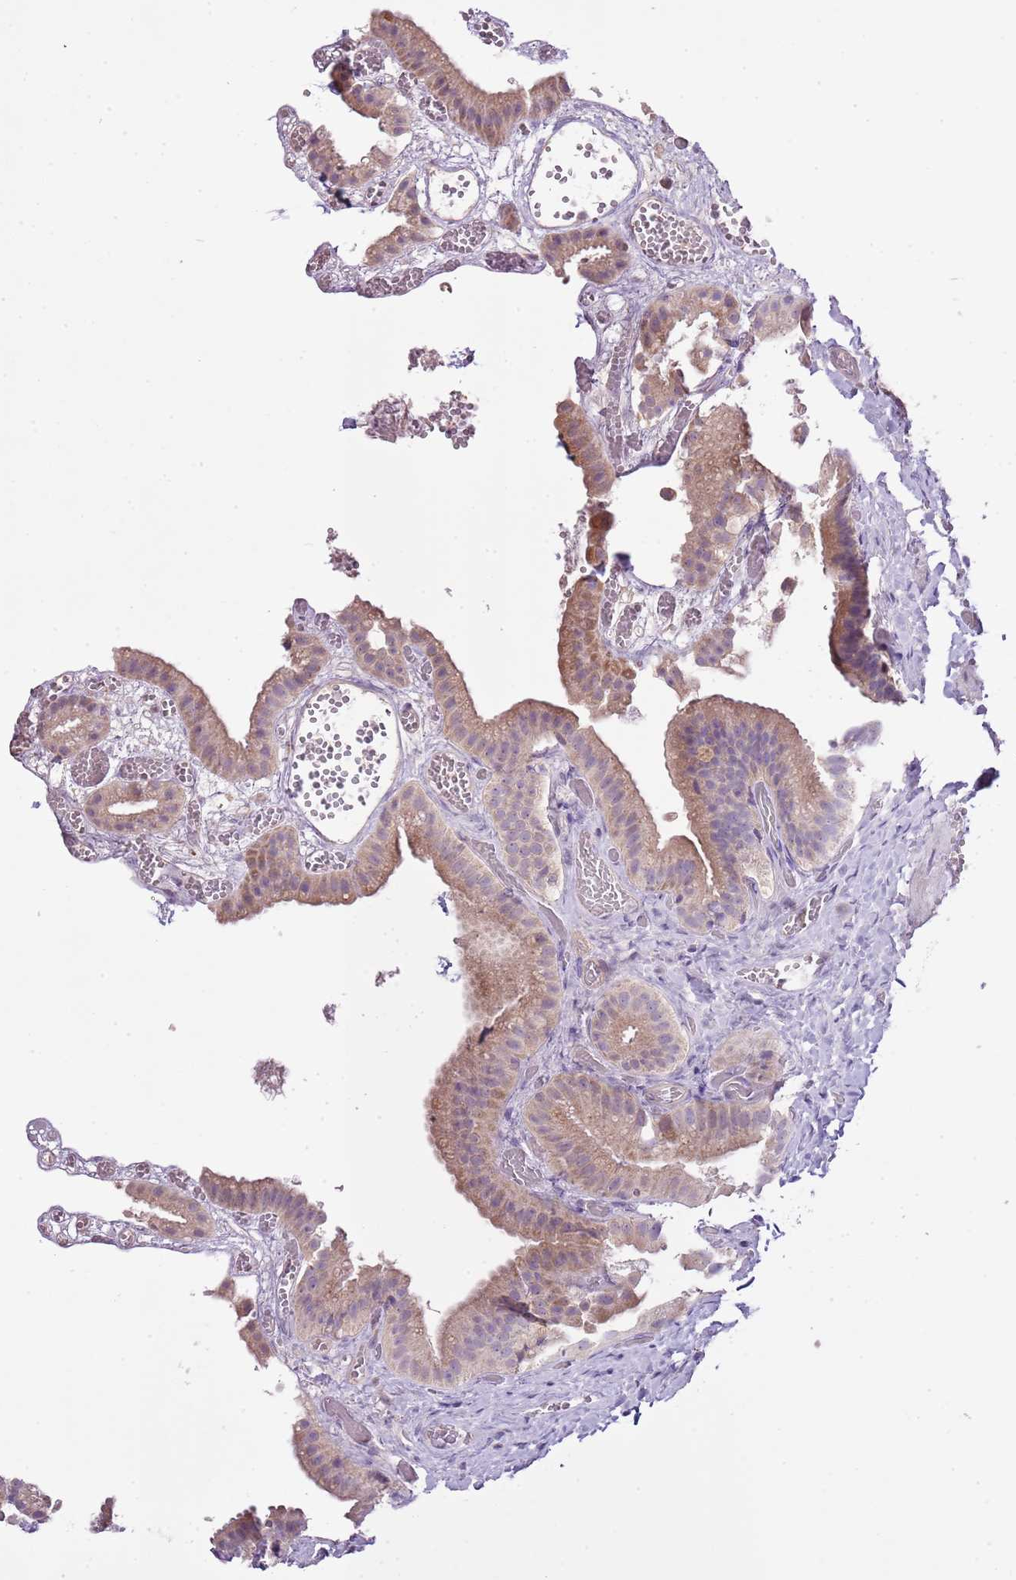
{"staining": {"intensity": "moderate", "quantity": "25%-75%", "location": "cytoplasmic/membranous"}, "tissue": "gallbladder", "cell_type": "Glandular cells", "image_type": "normal", "snomed": [{"axis": "morphology", "description": "Normal tissue, NOS"}, {"axis": "topography", "description": "Gallbladder"}], "caption": "Unremarkable gallbladder exhibits moderate cytoplasmic/membranous expression in approximately 25%-75% of glandular cells.", "gene": "CMKLR1", "patient": {"sex": "female", "age": 64}}